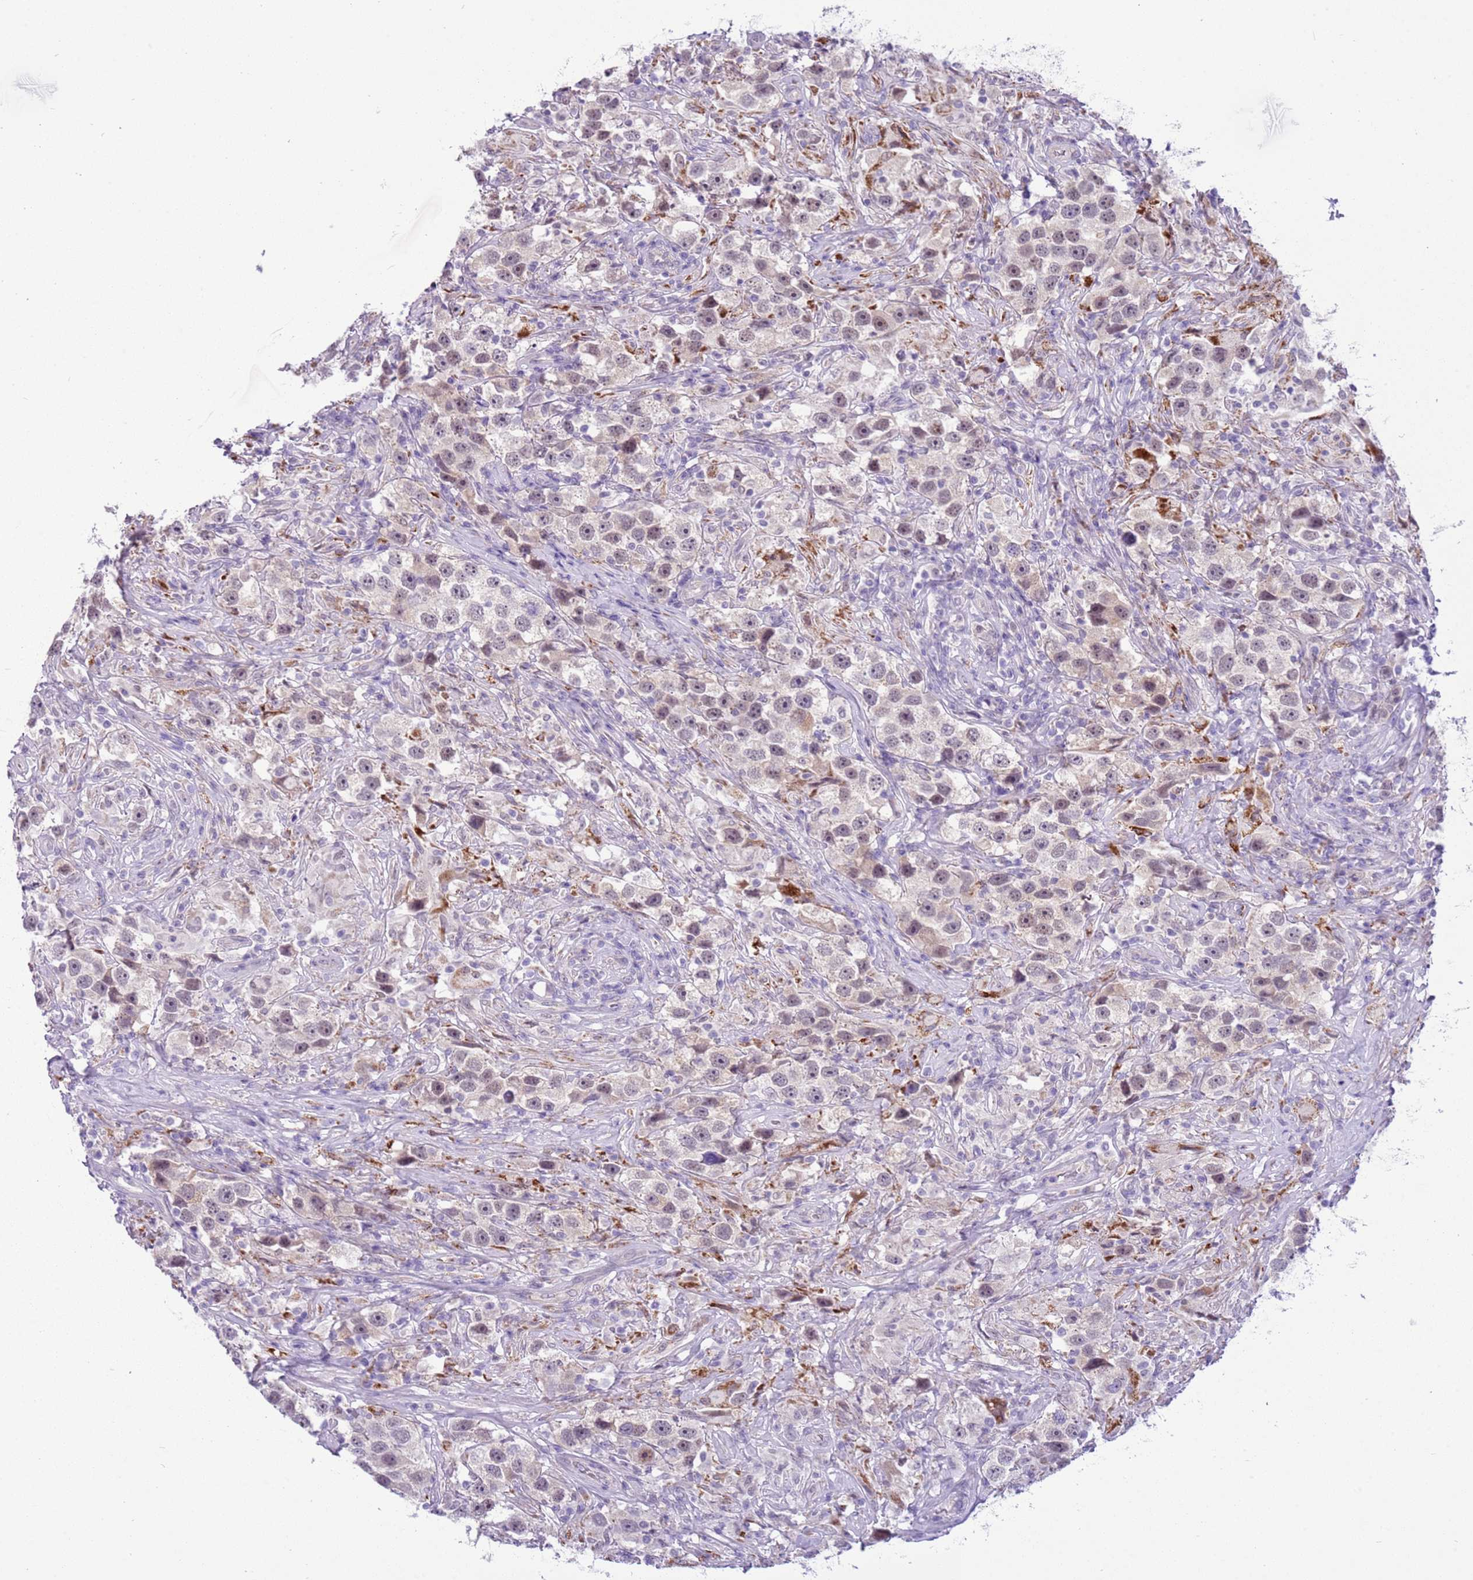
{"staining": {"intensity": "weak", "quantity": "<25%", "location": "nuclear"}, "tissue": "testis cancer", "cell_type": "Tumor cells", "image_type": "cancer", "snomed": [{"axis": "morphology", "description": "Seminoma, NOS"}, {"axis": "topography", "description": "Testis"}], "caption": "A high-resolution photomicrograph shows IHC staining of testis cancer, which demonstrates no significant staining in tumor cells.", "gene": "FAM120C", "patient": {"sex": "male", "age": 49}}